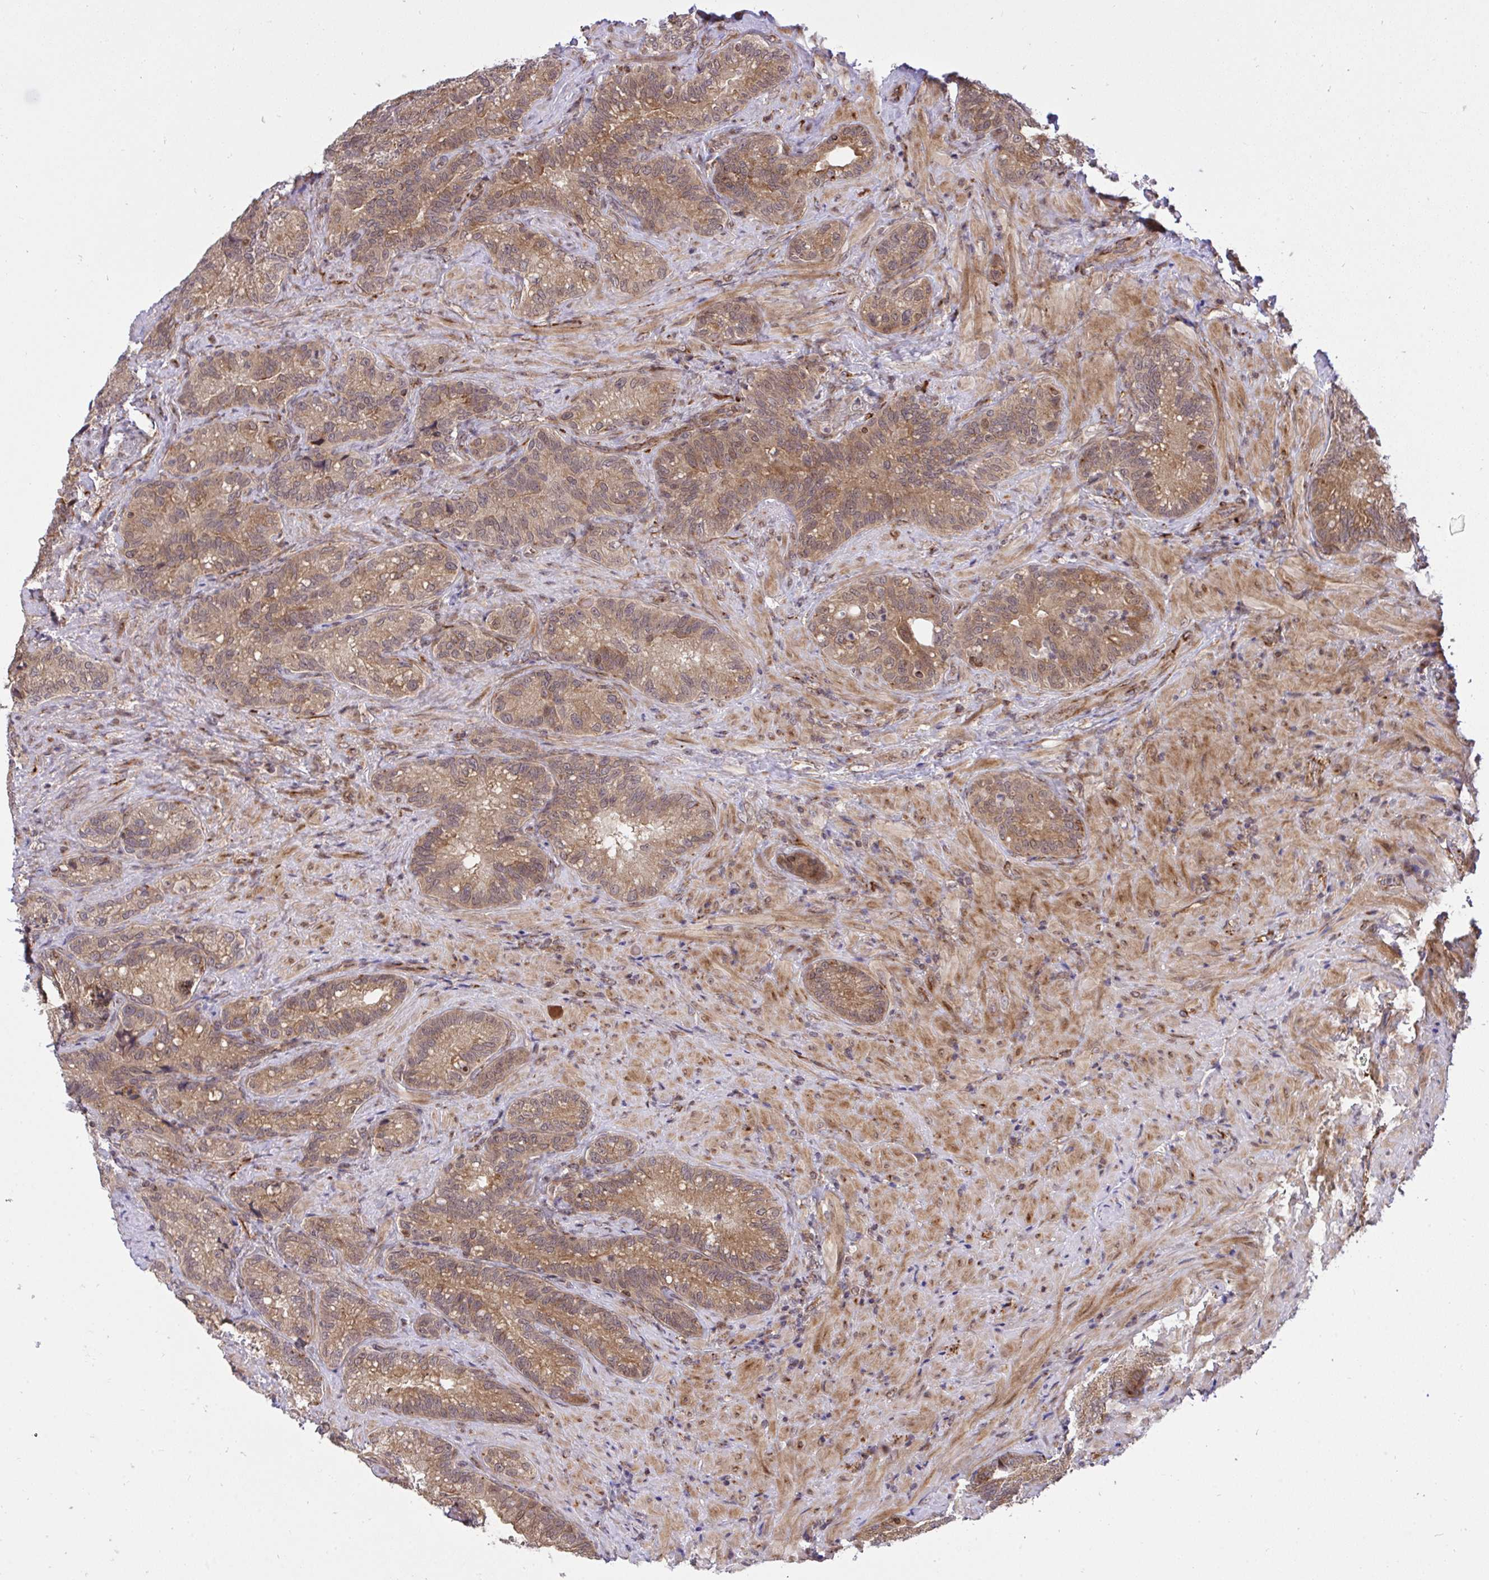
{"staining": {"intensity": "strong", "quantity": "25%-75%", "location": "cytoplasmic/membranous"}, "tissue": "seminal vesicle", "cell_type": "Glandular cells", "image_type": "normal", "snomed": [{"axis": "morphology", "description": "Normal tissue, NOS"}, {"axis": "topography", "description": "Seminal veicle"}], "caption": "Seminal vesicle stained for a protein (brown) shows strong cytoplasmic/membranous positive positivity in approximately 25%-75% of glandular cells.", "gene": "ERI1", "patient": {"sex": "male", "age": 68}}